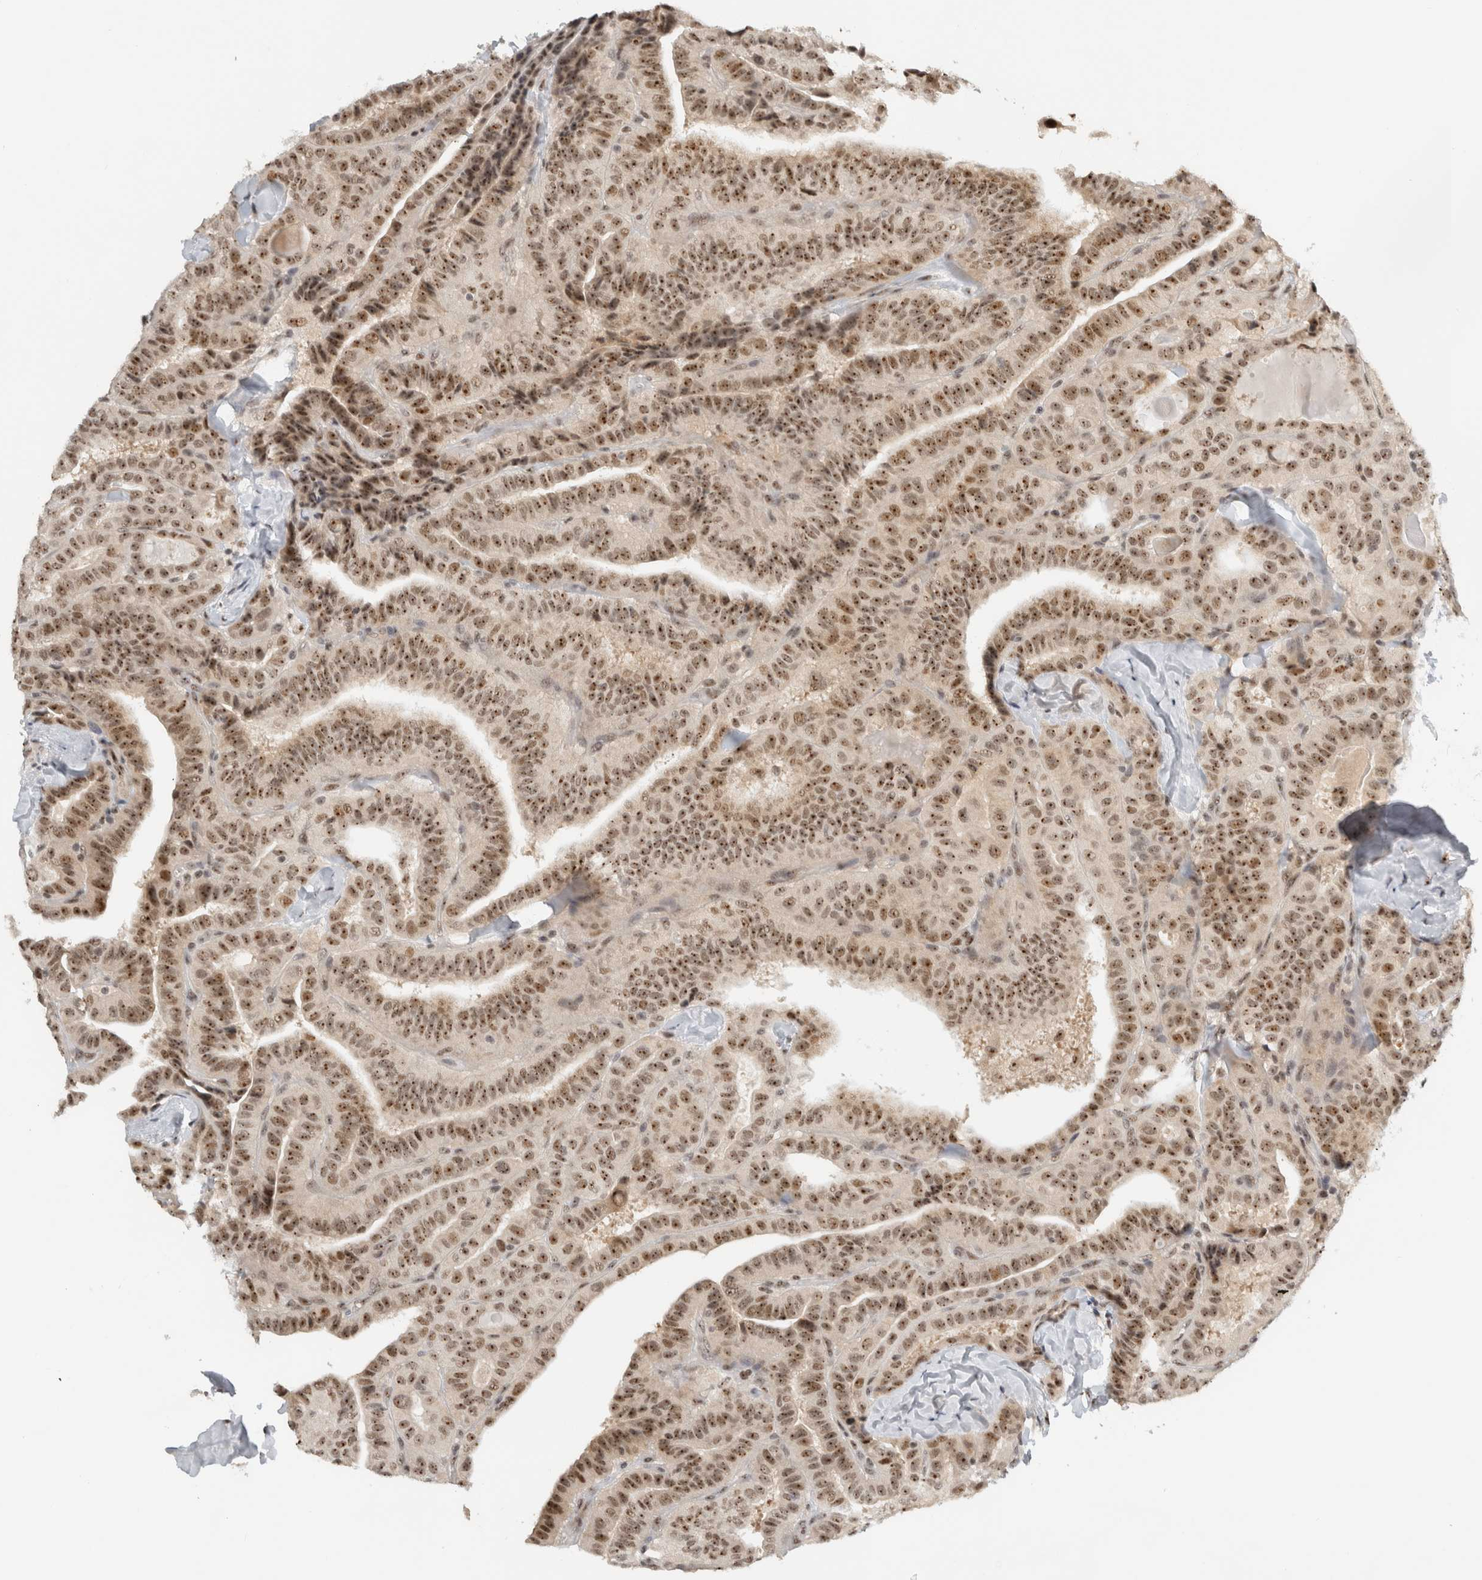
{"staining": {"intensity": "moderate", "quantity": ">75%", "location": "nuclear"}, "tissue": "thyroid cancer", "cell_type": "Tumor cells", "image_type": "cancer", "snomed": [{"axis": "morphology", "description": "Papillary adenocarcinoma, NOS"}, {"axis": "topography", "description": "Thyroid gland"}], "caption": "Tumor cells demonstrate medium levels of moderate nuclear expression in approximately >75% of cells in human papillary adenocarcinoma (thyroid).", "gene": "EBNA1BP2", "patient": {"sex": "male", "age": 77}}